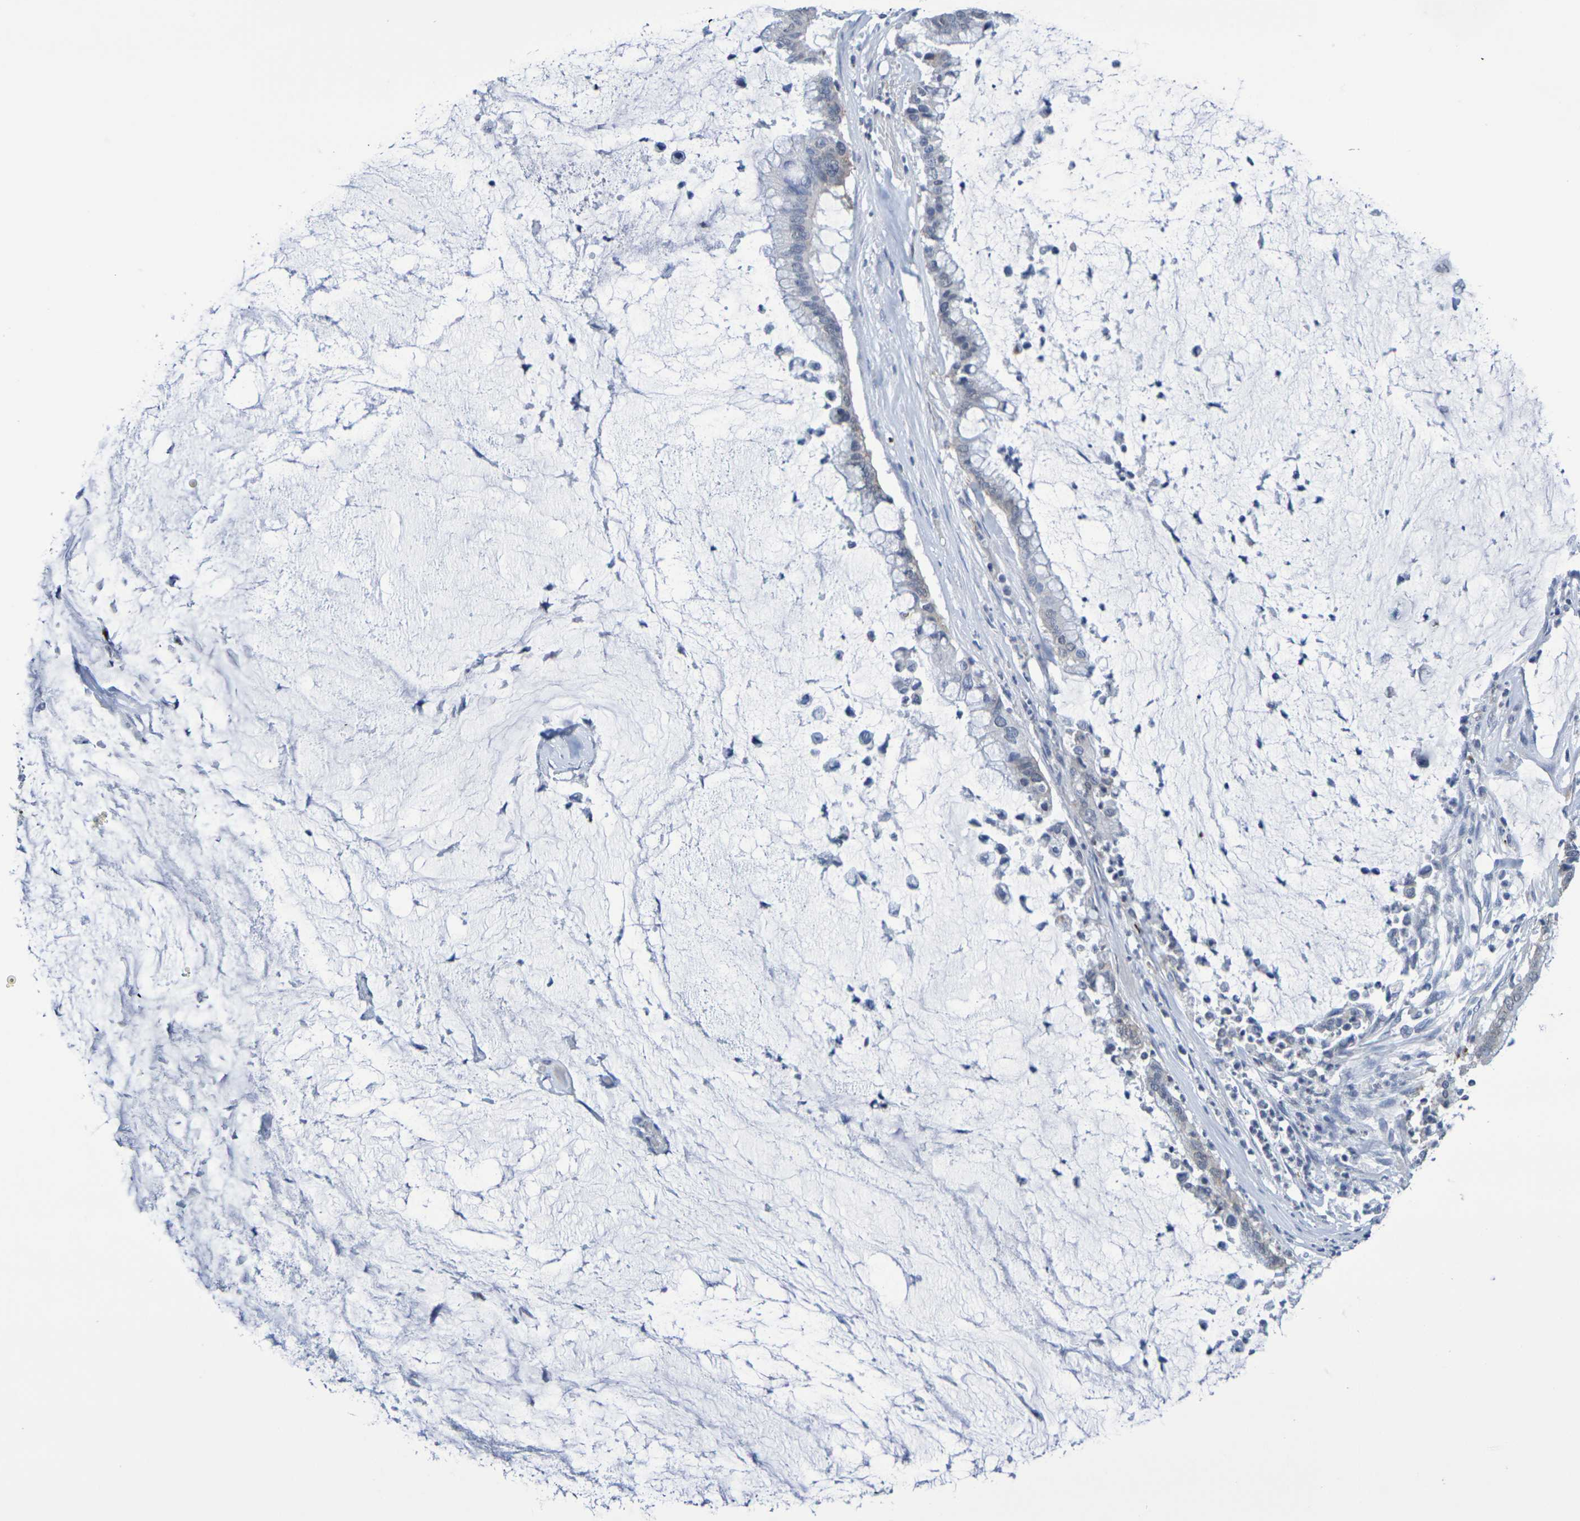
{"staining": {"intensity": "weak", "quantity": "25%-75%", "location": "cytoplasmic/membranous"}, "tissue": "pancreatic cancer", "cell_type": "Tumor cells", "image_type": "cancer", "snomed": [{"axis": "morphology", "description": "Adenocarcinoma, NOS"}, {"axis": "topography", "description": "Pancreas"}], "caption": "Tumor cells exhibit low levels of weak cytoplasmic/membranous staining in about 25%-75% of cells in pancreatic cancer (adenocarcinoma).", "gene": "CHRNB1", "patient": {"sex": "male", "age": 41}}